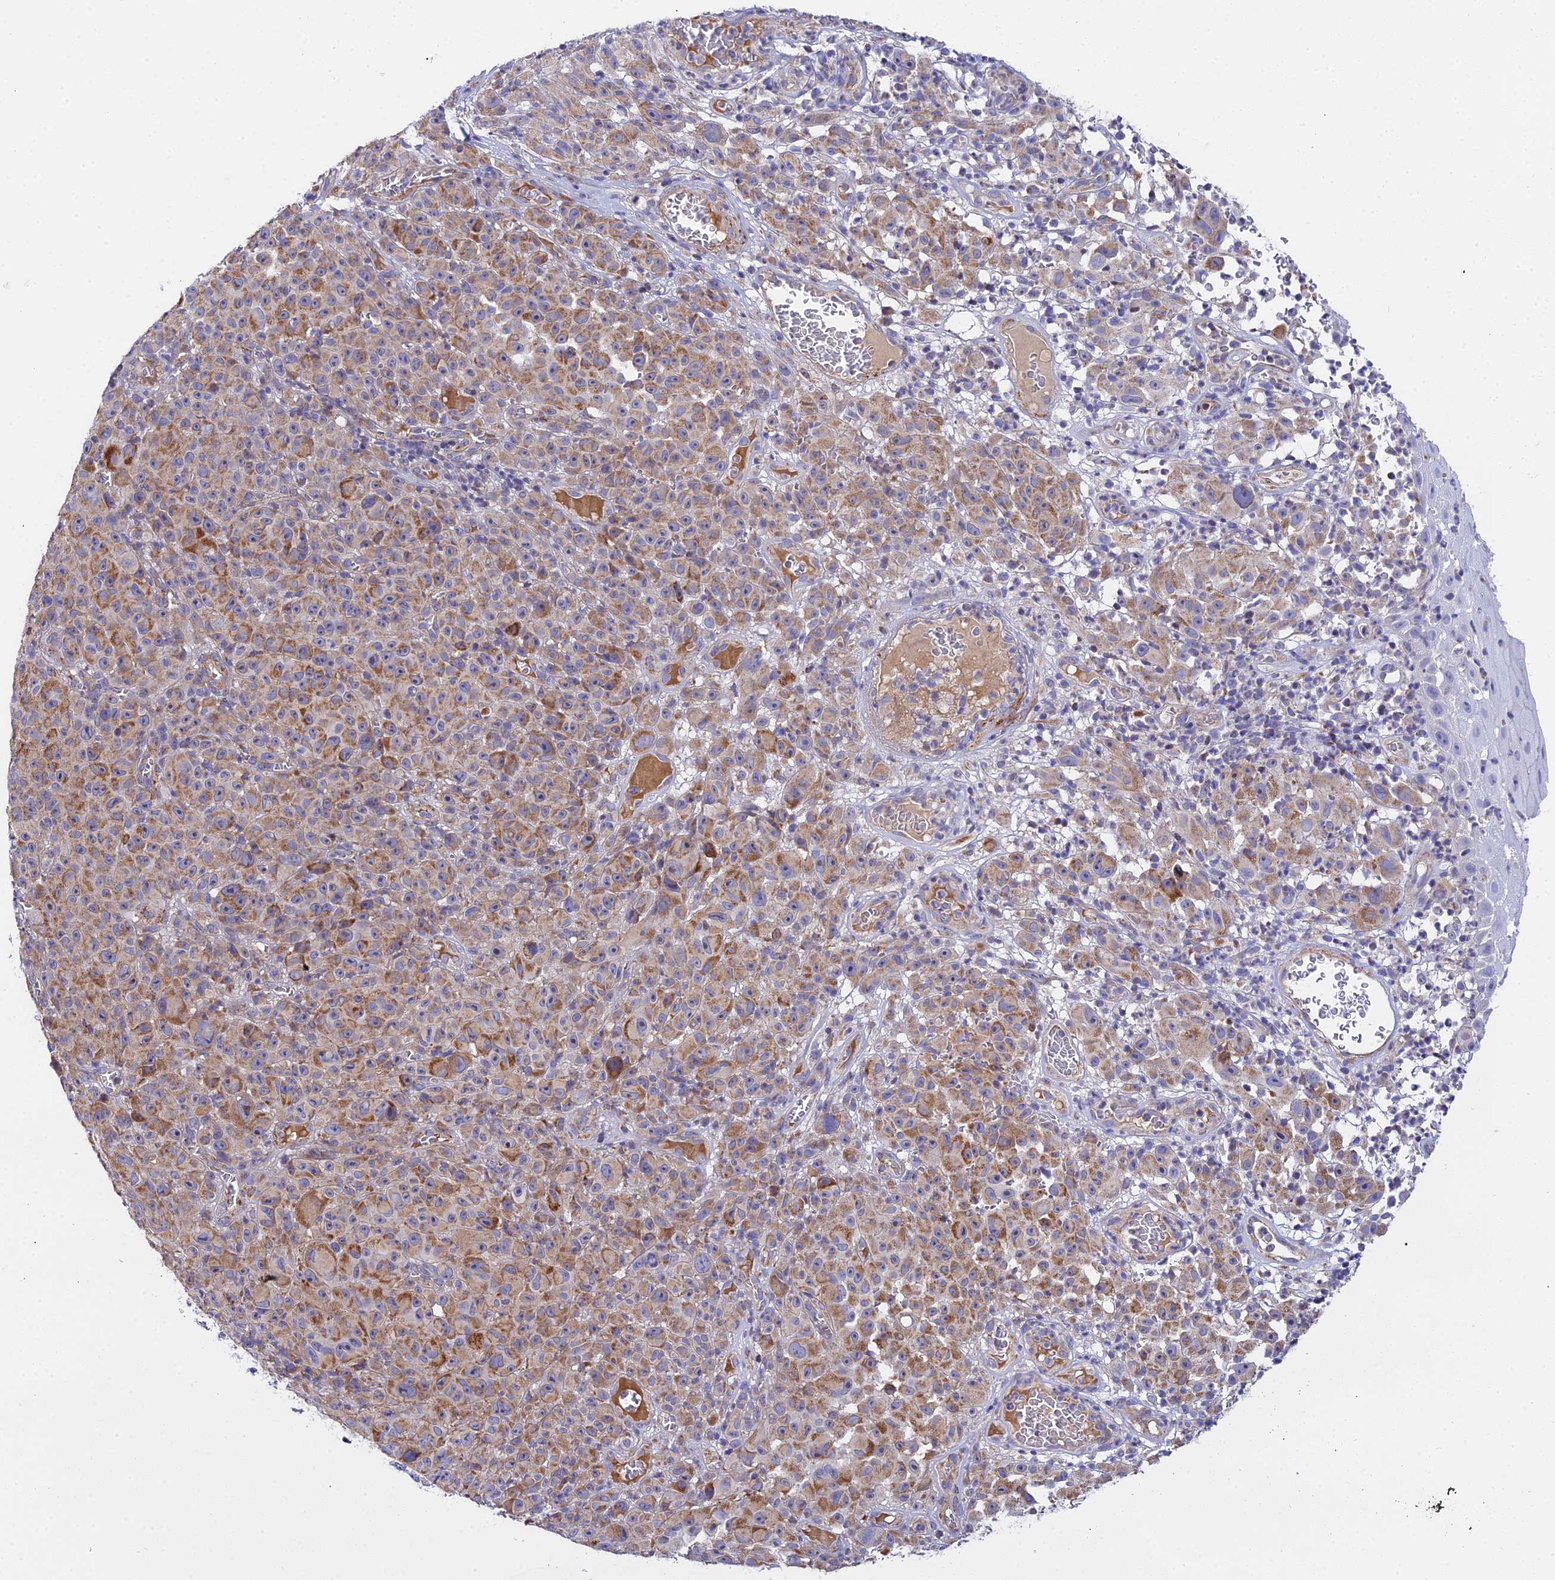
{"staining": {"intensity": "moderate", "quantity": ">75%", "location": "cytoplasmic/membranous"}, "tissue": "melanoma", "cell_type": "Tumor cells", "image_type": "cancer", "snomed": [{"axis": "morphology", "description": "Malignant melanoma, NOS"}, {"axis": "topography", "description": "Skin"}], "caption": "IHC histopathology image of human melanoma stained for a protein (brown), which demonstrates medium levels of moderate cytoplasmic/membranous staining in approximately >75% of tumor cells.", "gene": "ACOT2", "patient": {"sex": "female", "age": 82}}